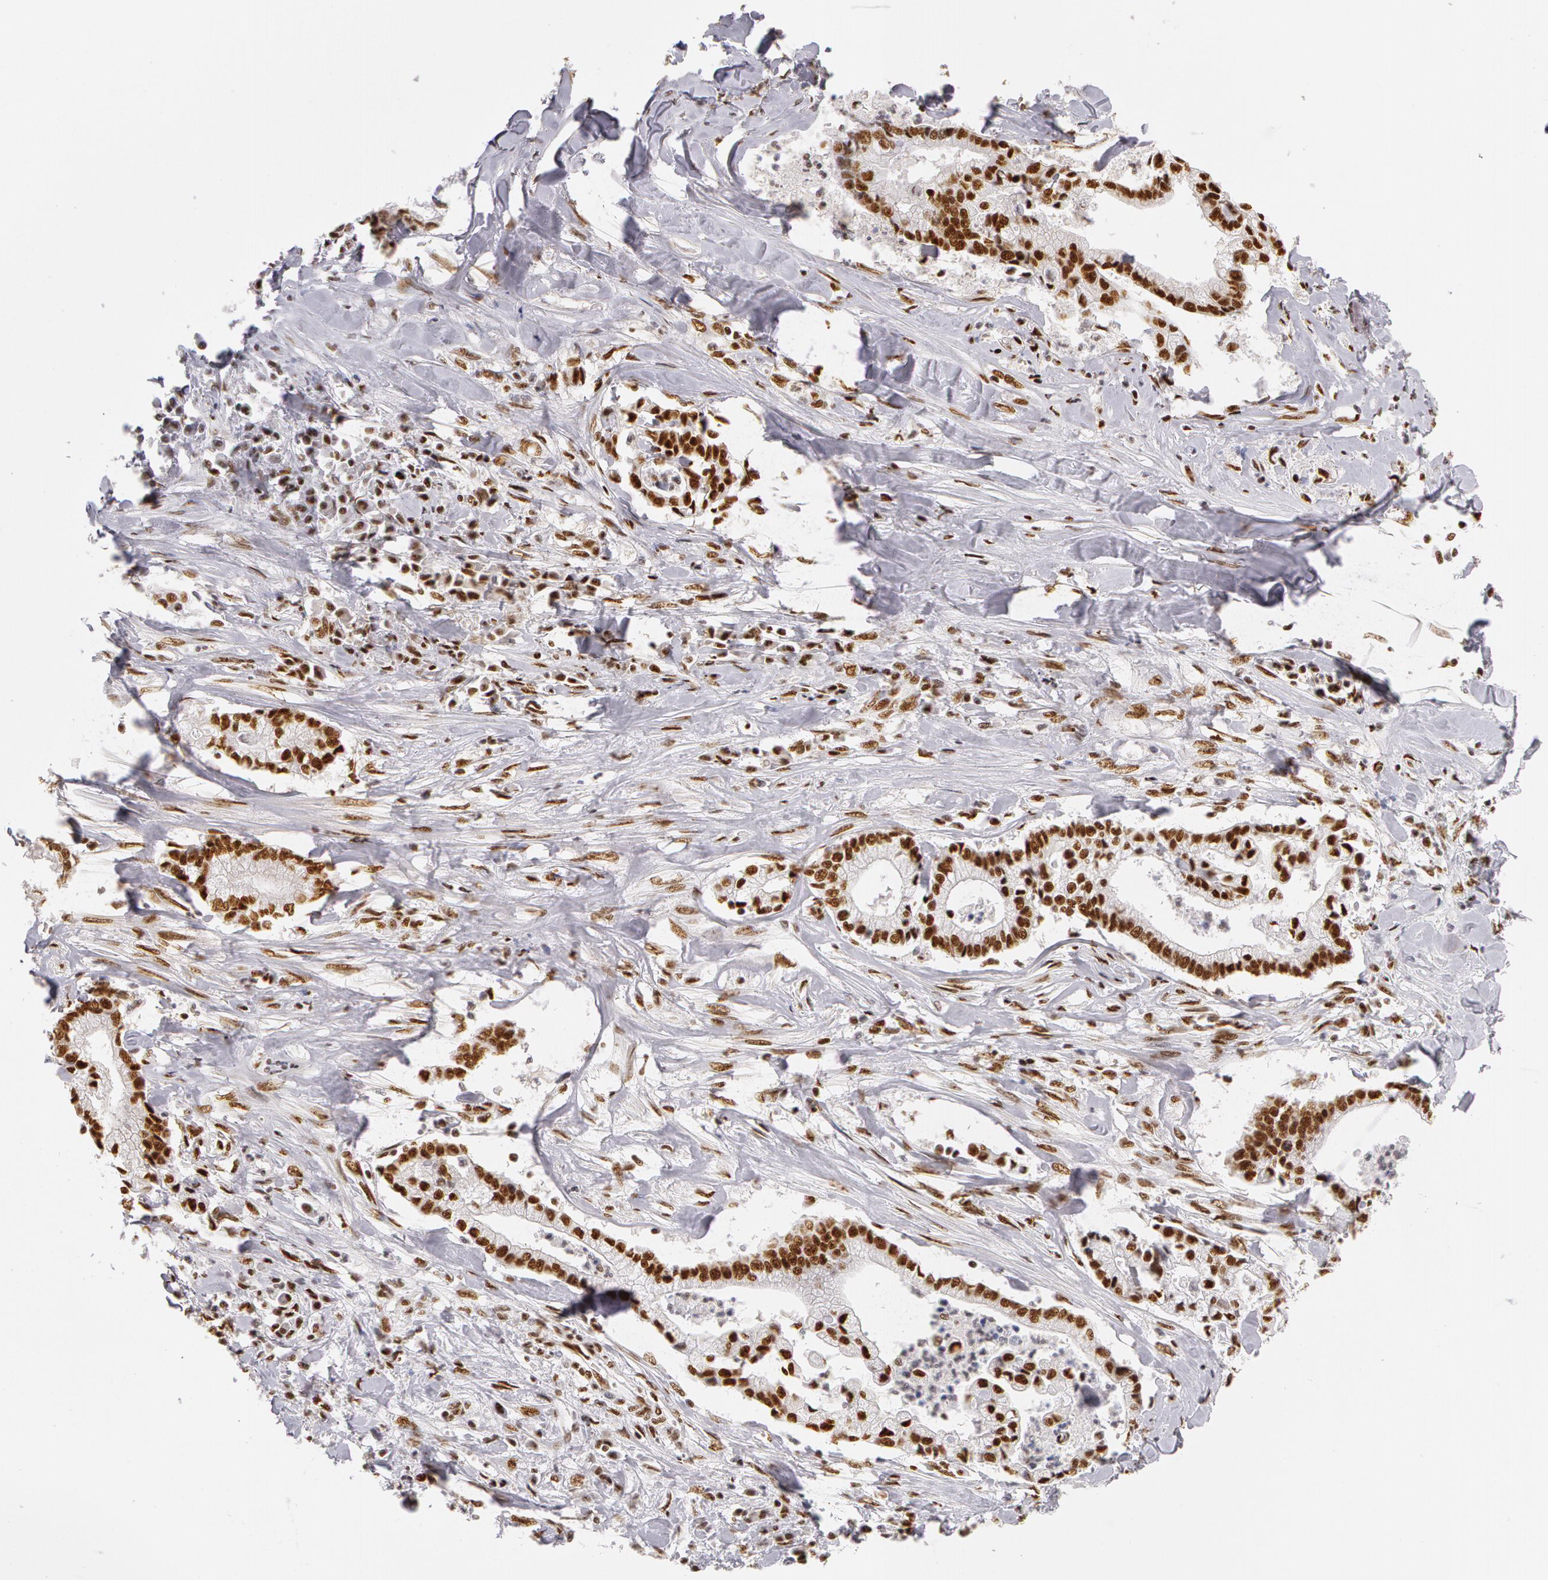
{"staining": {"intensity": "moderate", "quantity": ">75%", "location": "nuclear"}, "tissue": "liver cancer", "cell_type": "Tumor cells", "image_type": "cancer", "snomed": [{"axis": "morphology", "description": "Cholangiocarcinoma"}, {"axis": "topography", "description": "Liver"}], "caption": "This is an image of immunohistochemistry staining of cholangiocarcinoma (liver), which shows moderate expression in the nuclear of tumor cells.", "gene": "PNN", "patient": {"sex": "male", "age": 57}}